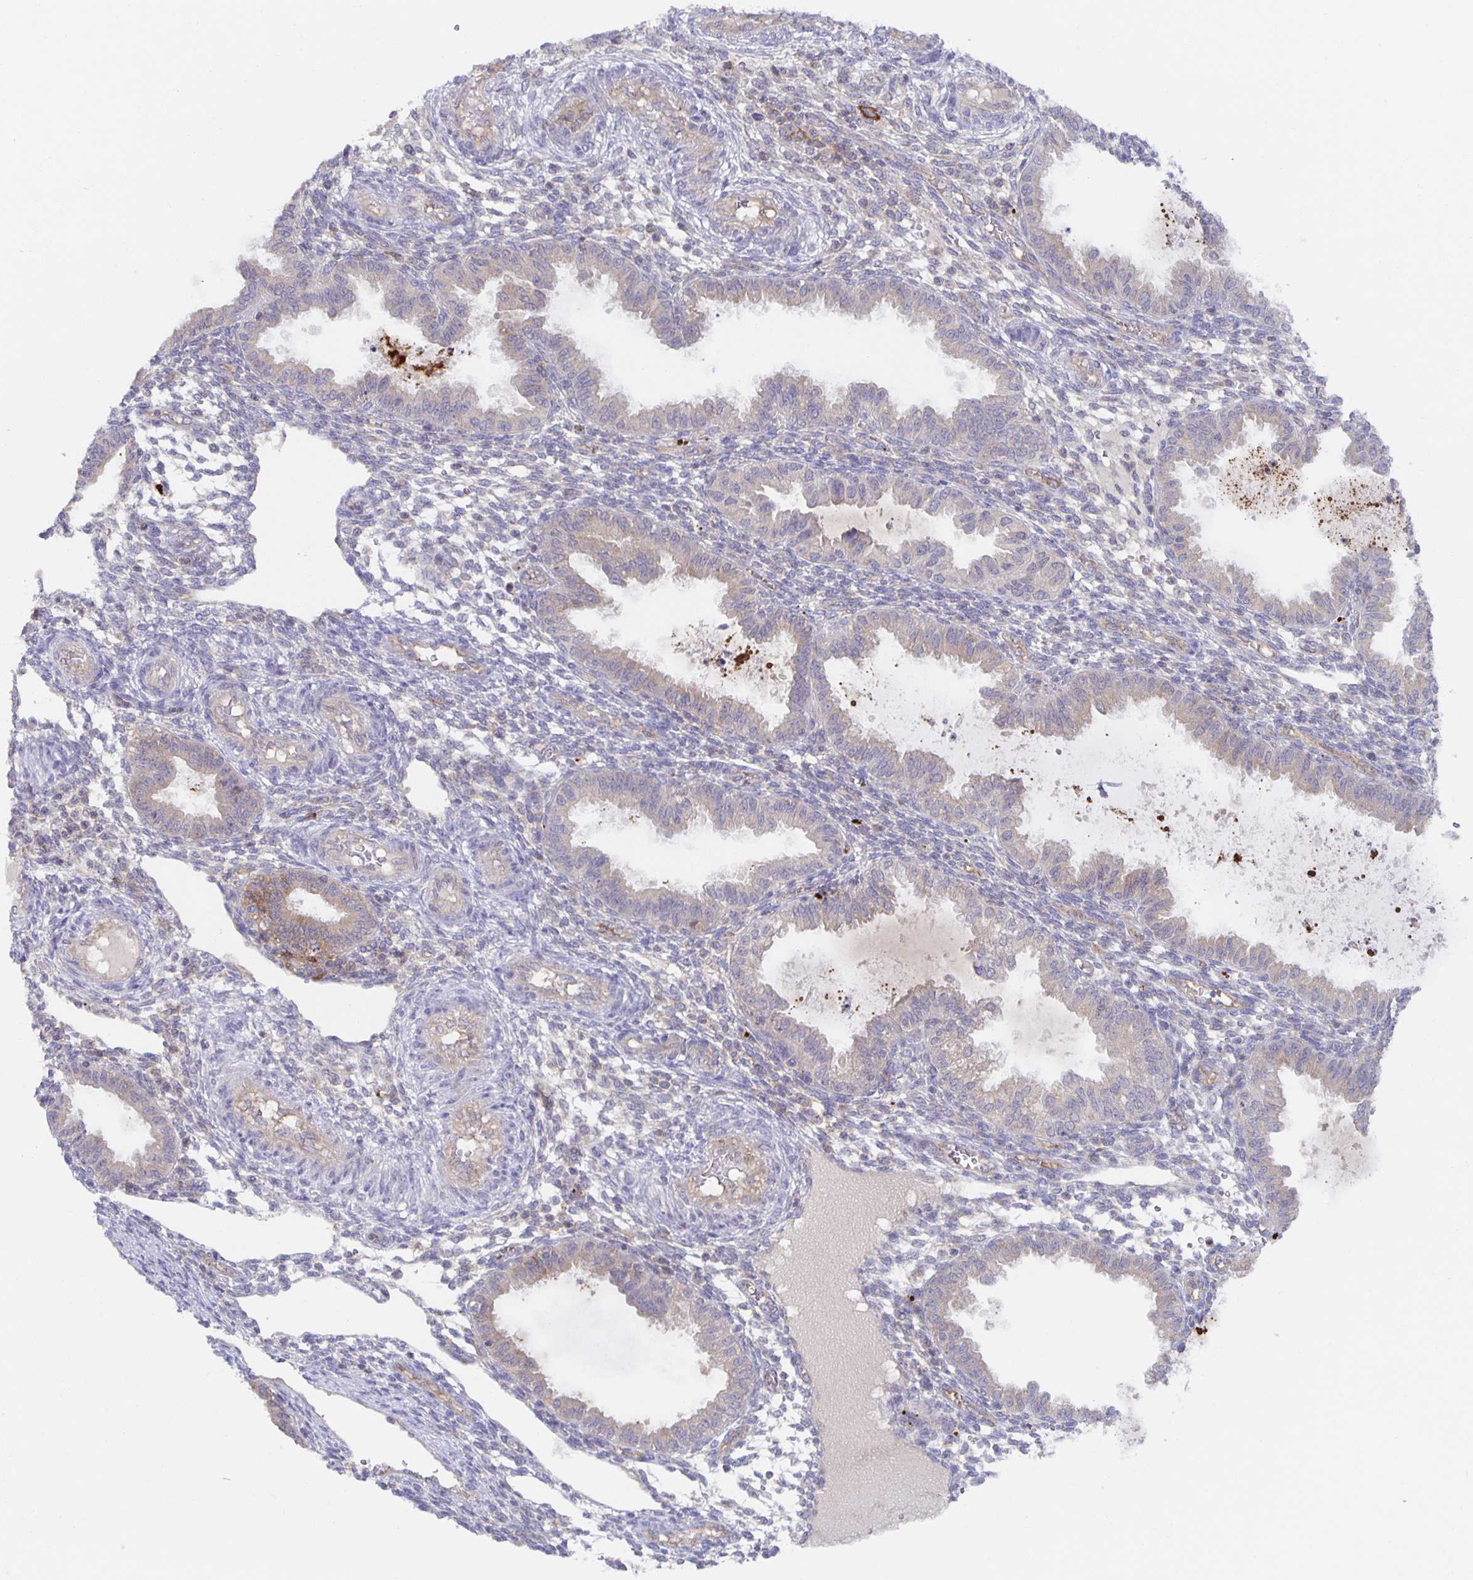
{"staining": {"intensity": "negative", "quantity": "none", "location": "none"}, "tissue": "endometrium", "cell_type": "Cells in endometrial stroma", "image_type": "normal", "snomed": [{"axis": "morphology", "description": "Normal tissue, NOS"}, {"axis": "topography", "description": "Endometrium"}], "caption": "High magnification brightfield microscopy of normal endometrium stained with DAB (3,3'-diaminobenzidine) (brown) and counterstained with hematoxylin (blue): cells in endometrial stroma show no significant positivity.", "gene": "BAD", "patient": {"sex": "female", "age": 33}}